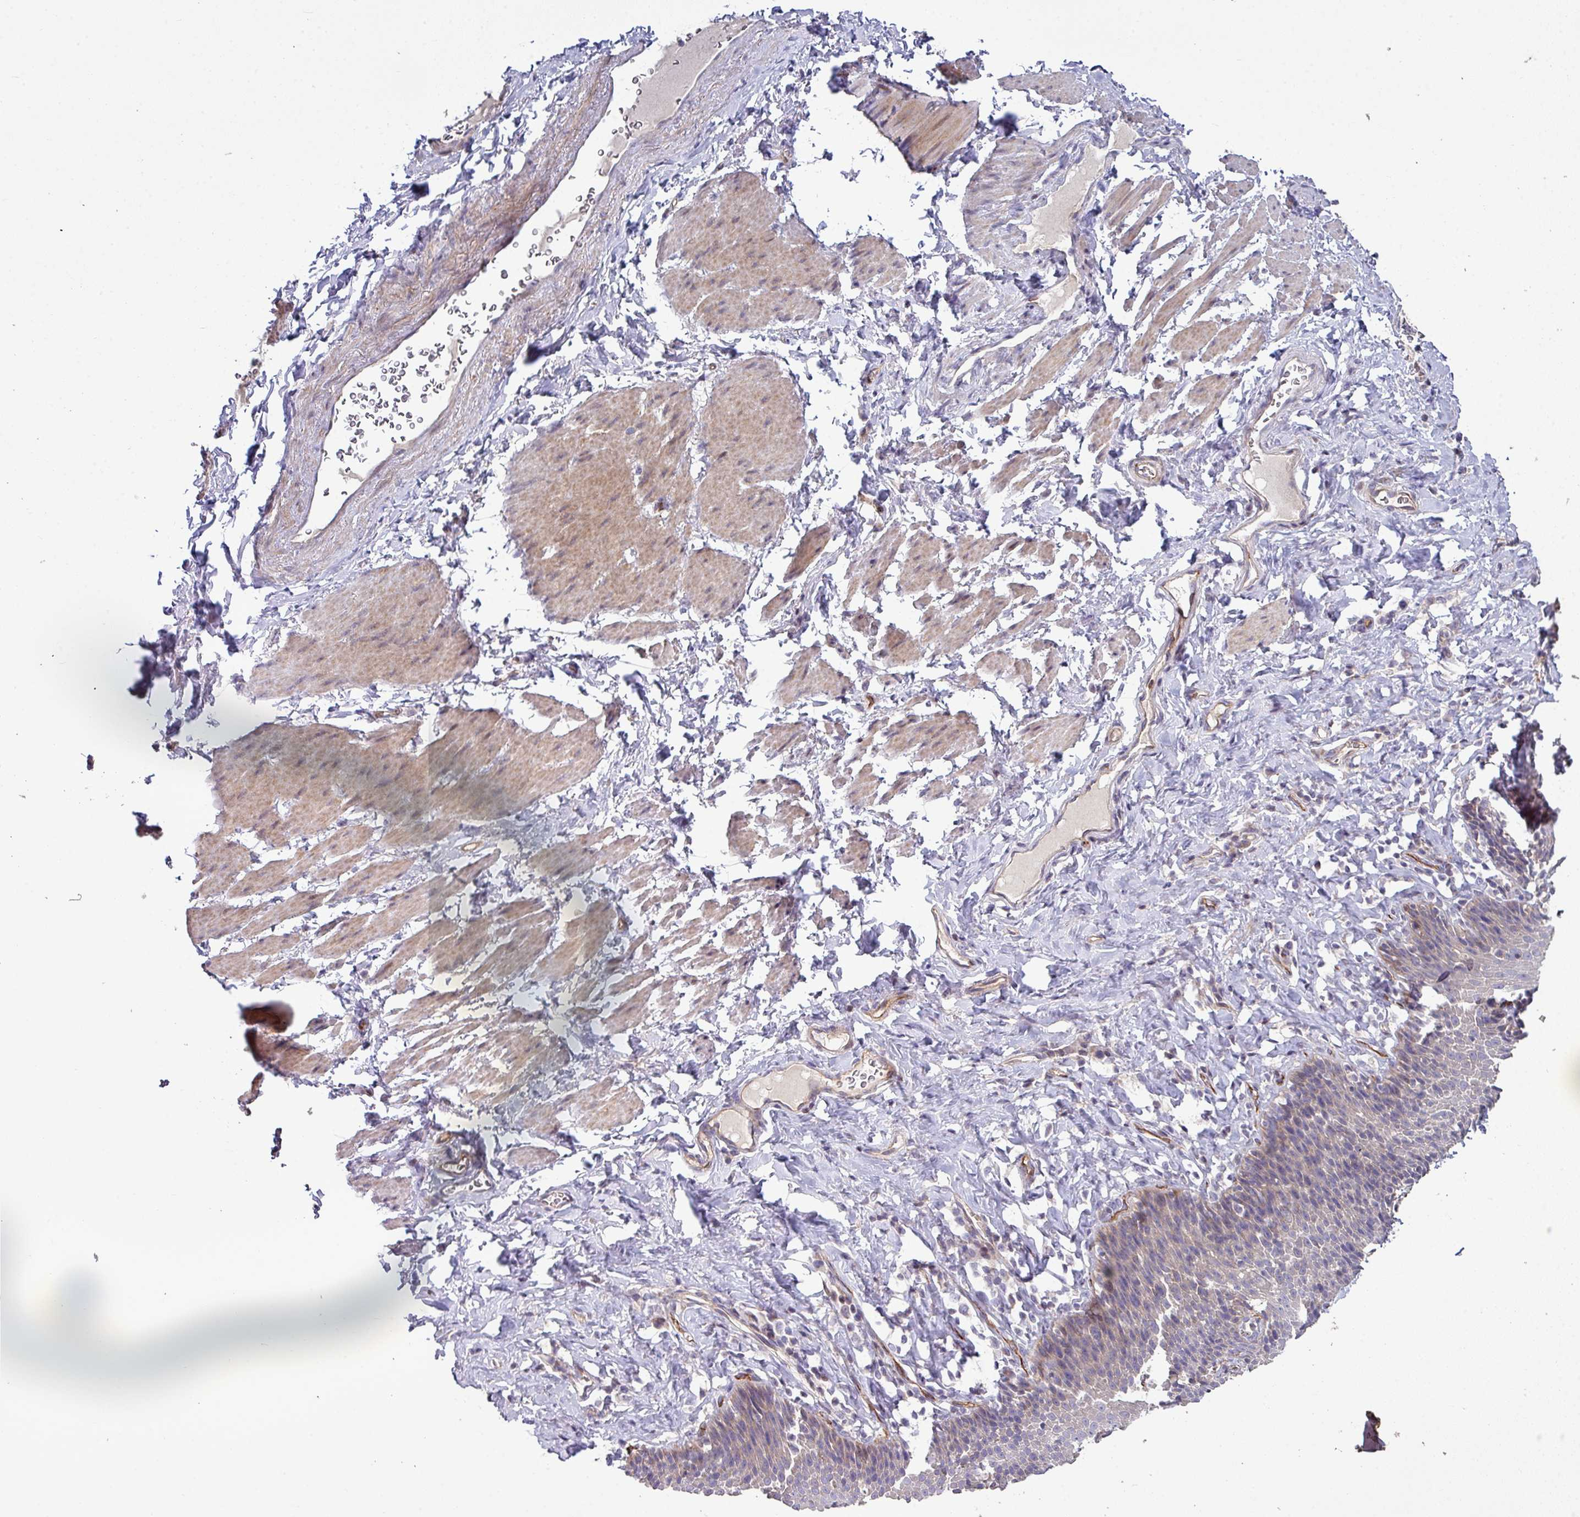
{"staining": {"intensity": "strong", "quantity": "<25%", "location": "cytoplasmic/membranous"}, "tissue": "esophagus", "cell_type": "Squamous epithelial cells", "image_type": "normal", "snomed": [{"axis": "morphology", "description": "Normal tissue, NOS"}, {"axis": "topography", "description": "Esophagus"}], "caption": "A brown stain shows strong cytoplasmic/membranous expression of a protein in squamous epithelial cells of normal esophagus. Immunohistochemistry (ihc) stains the protein of interest in brown and the nuclei are stained blue.", "gene": "RPL23A", "patient": {"sex": "female", "age": 61}}